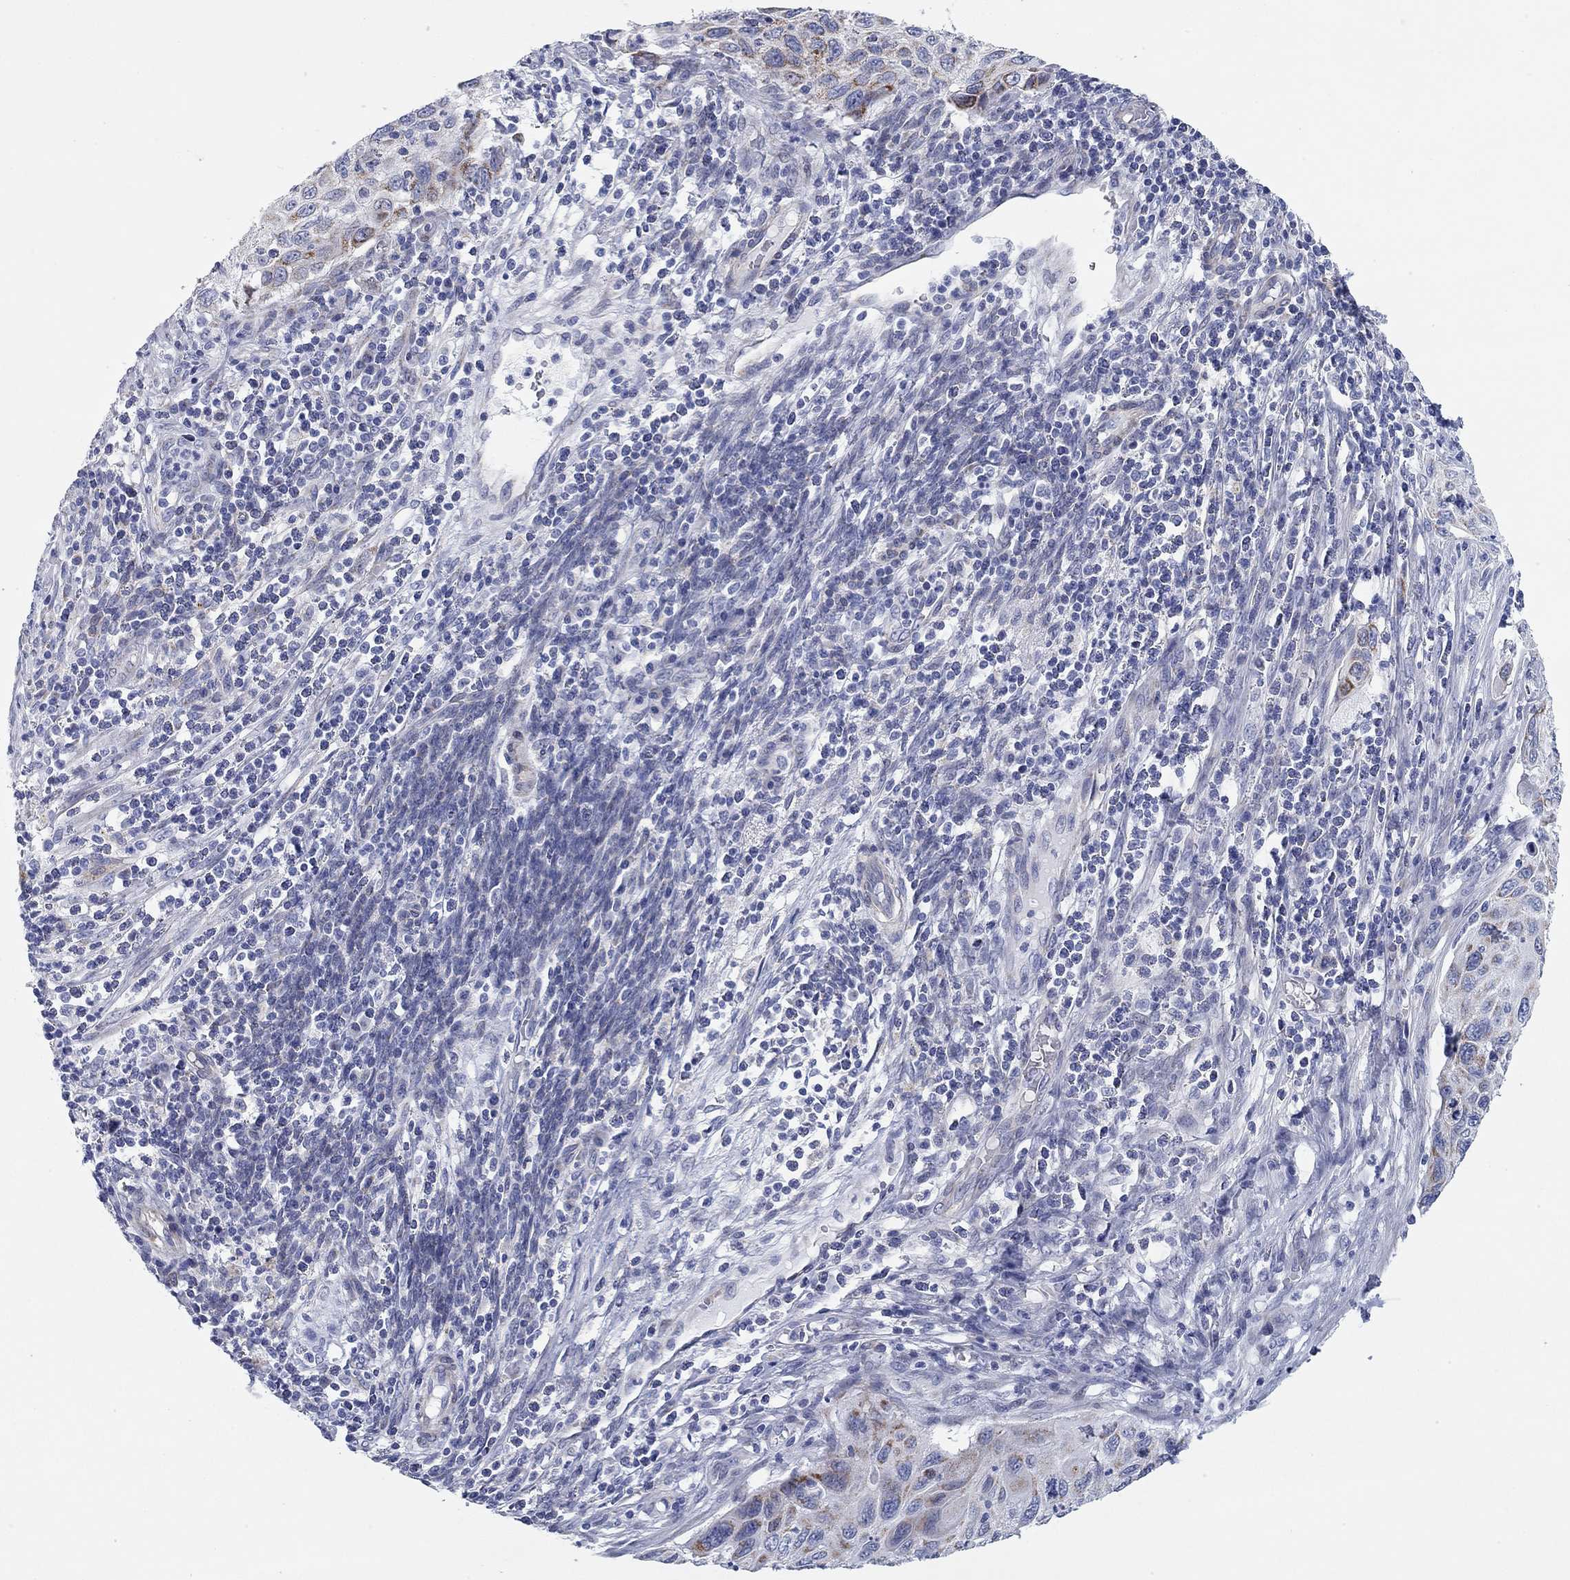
{"staining": {"intensity": "strong", "quantity": "25%-75%", "location": "cytoplasmic/membranous"}, "tissue": "cervical cancer", "cell_type": "Tumor cells", "image_type": "cancer", "snomed": [{"axis": "morphology", "description": "Squamous cell carcinoma, NOS"}, {"axis": "topography", "description": "Cervix"}], "caption": "An image of cervical cancer (squamous cell carcinoma) stained for a protein shows strong cytoplasmic/membranous brown staining in tumor cells. (brown staining indicates protein expression, while blue staining denotes nuclei).", "gene": "CHI3L2", "patient": {"sex": "female", "age": 70}}